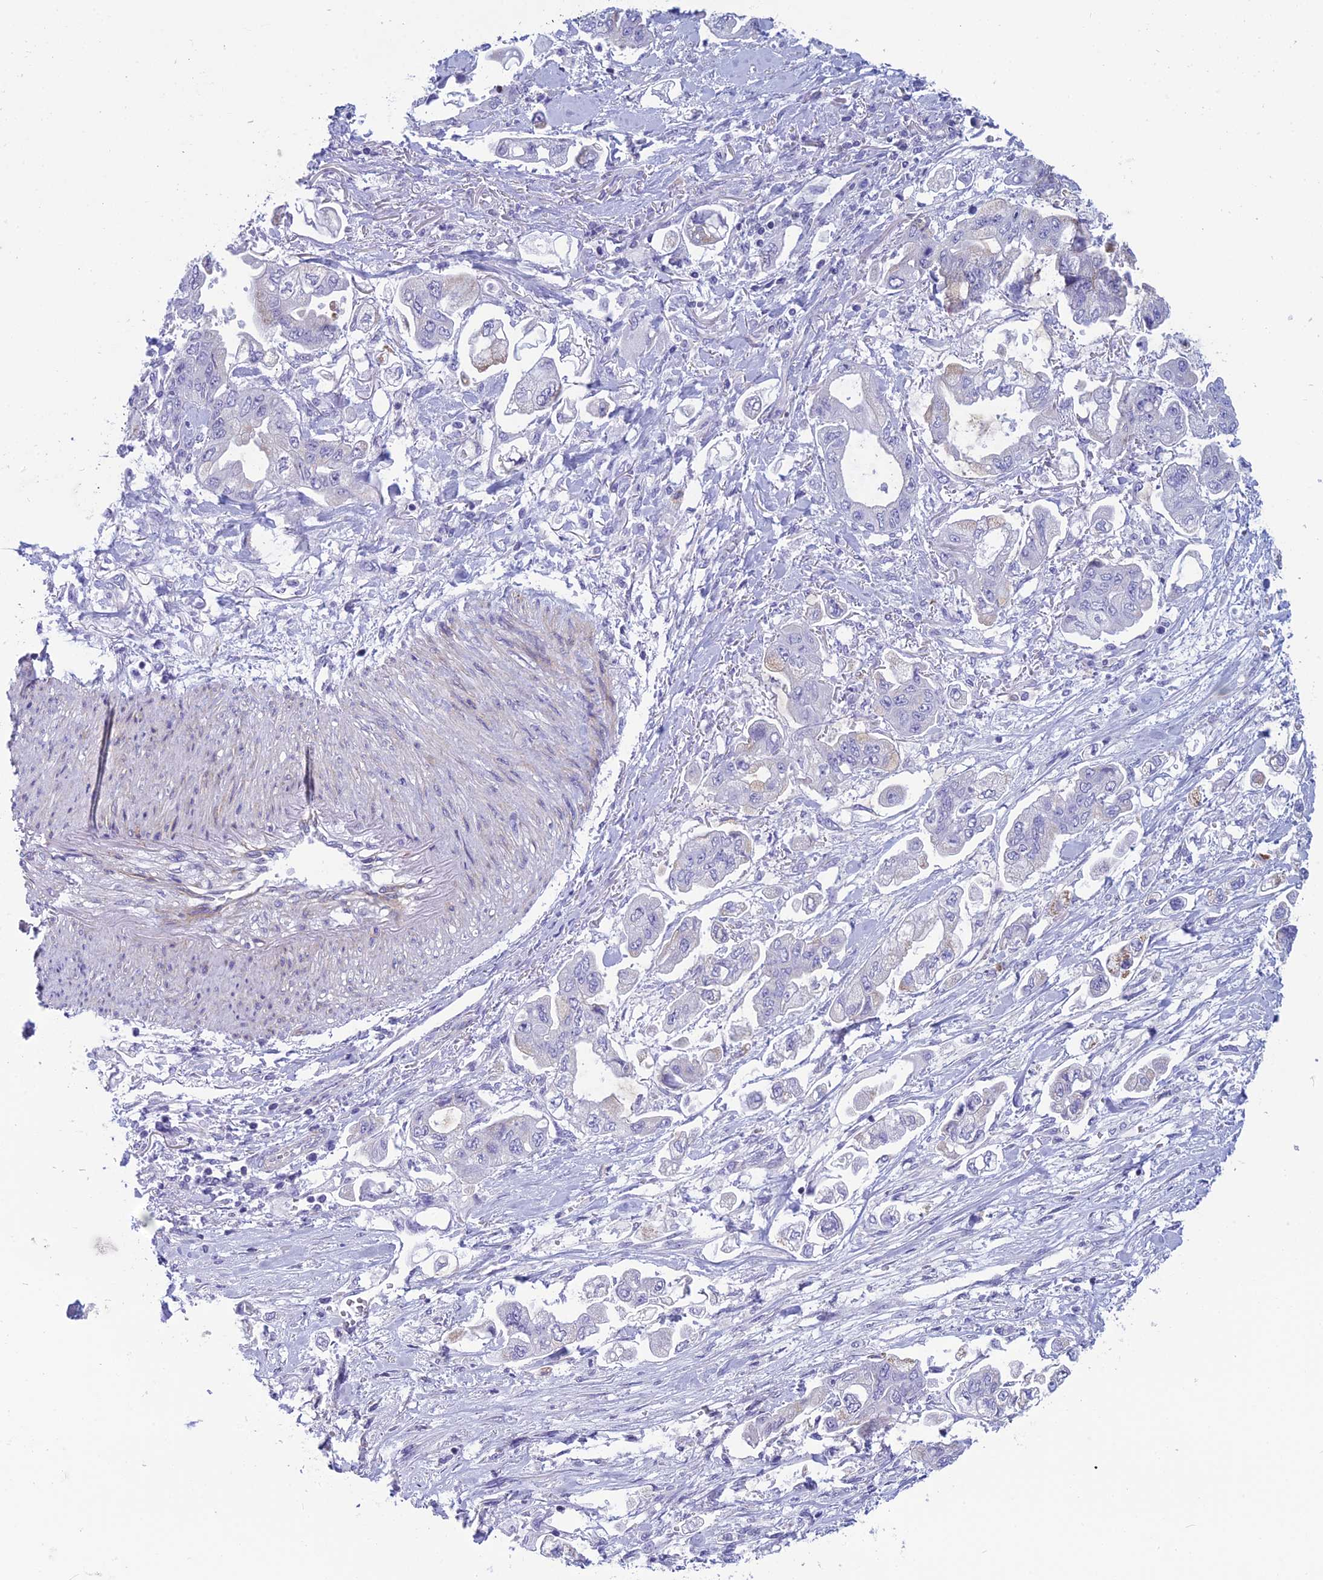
{"staining": {"intensity": "negative", "quantity": "none", "location": "none"}, "tissue": "stomach cancer", "cell_type": "Tumor cells", "image_type": "cancer", "snomed": [{"axis": "morphology", "description": "Adenocarcinoma, NOS"}, {"axis": "topography", "description": "Stomach"}], "caption": "Tumor cells are negative for brown protein staining in stomach adenocarcinoma.", "gene": "POMGNT1", "patient": {"sex": "male", "age": 62}}